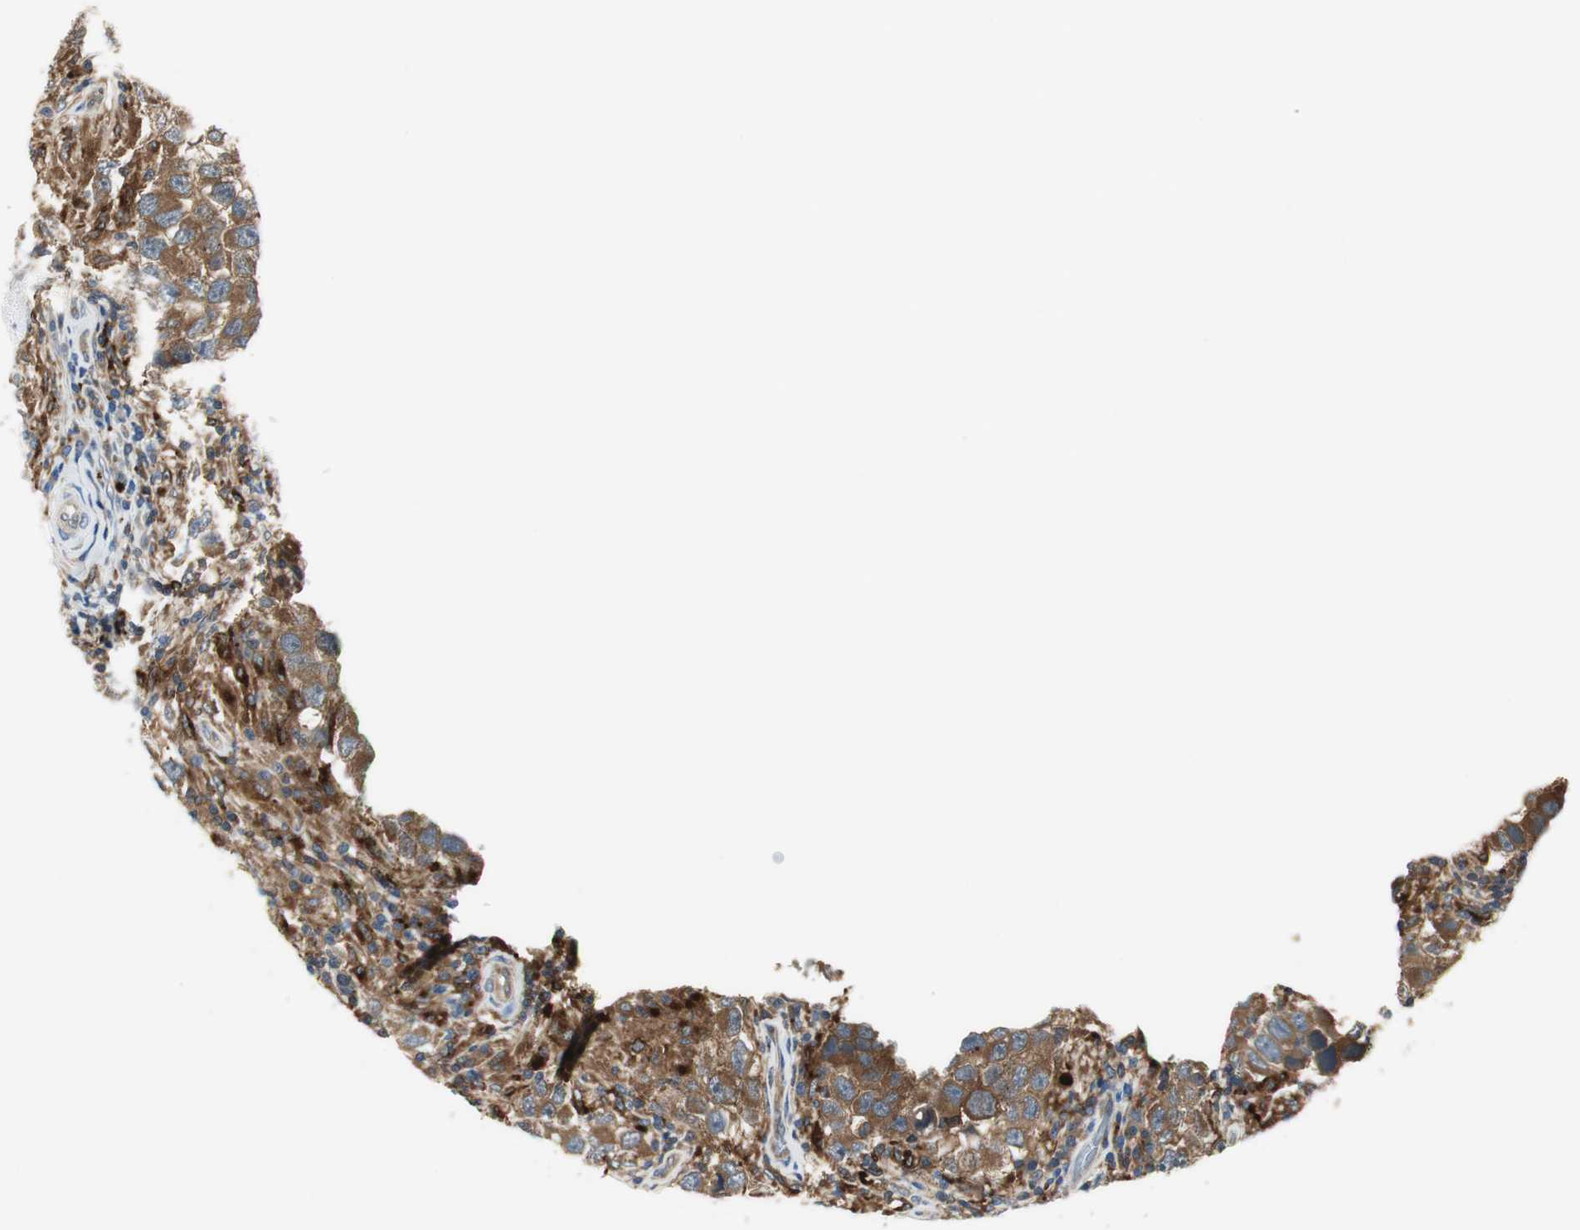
{"staining": {"intensity": "moderate", "quantity": ">75%", "location": "cytoplasmic/membranous"}, "tissue": "testis cancer", "cell_type": "Tumor cells", "image_type": "cancer", "snomed": [{"axis": "morphology", "description": "Carcinoma, Embryonal, NOS"}, {"axis": "topography", "description": "Testis"}], "caption": "The micrograph demonstrates a brown stain indicating the presence of a protein in the cytoplasmic/membranous of tumor cells in testis embryonal carcinoma.", "gene": "NCK1", "patient": {"sex": "male", "age": 21}}